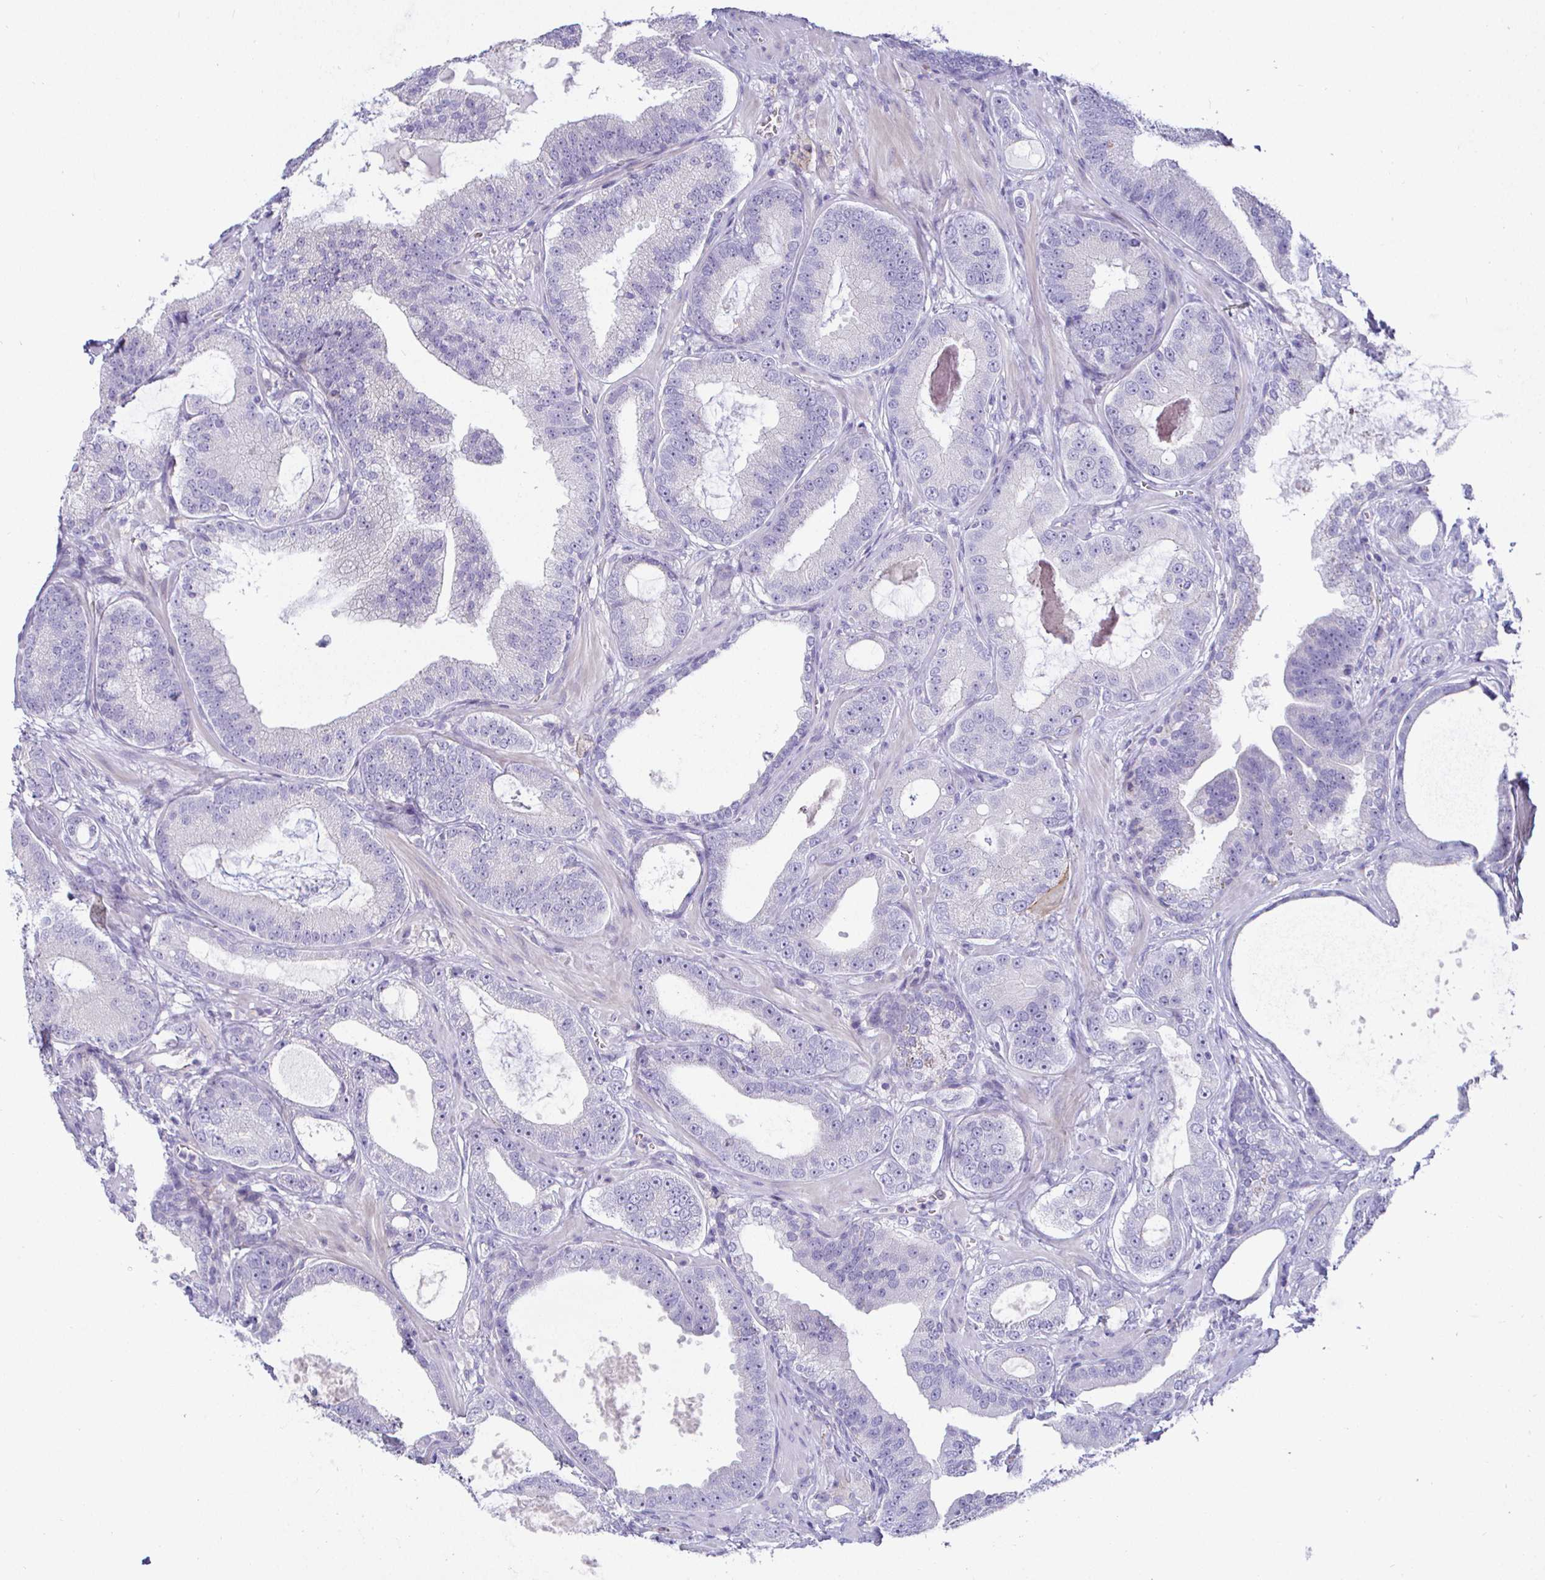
{"staining": {"intensity": "negative", "quantity": "none", "location": "none"}, "tissue": "prostate cancer", "cell_type": "Tumor cells", "image_type": "cancer", "snomed": [{"axis": "morphology", "description": "Adenocarcinoma, High grade"}, {"axis": "topography", "description": "Prostate"}], "caption": "Immunohistochemical staining of prostate cancer (high-grade adenocarcinoma) displays no significant positivity in tumor cells. (Stains: DAB (3,3'-diaminobenzidine) immunohistochemistry with hematoxylin counter stain, Microscopy: brightfield microscopy at high magnification).", "gene": "SIRPA", "patient": {"sex": "male", "age": 65}}